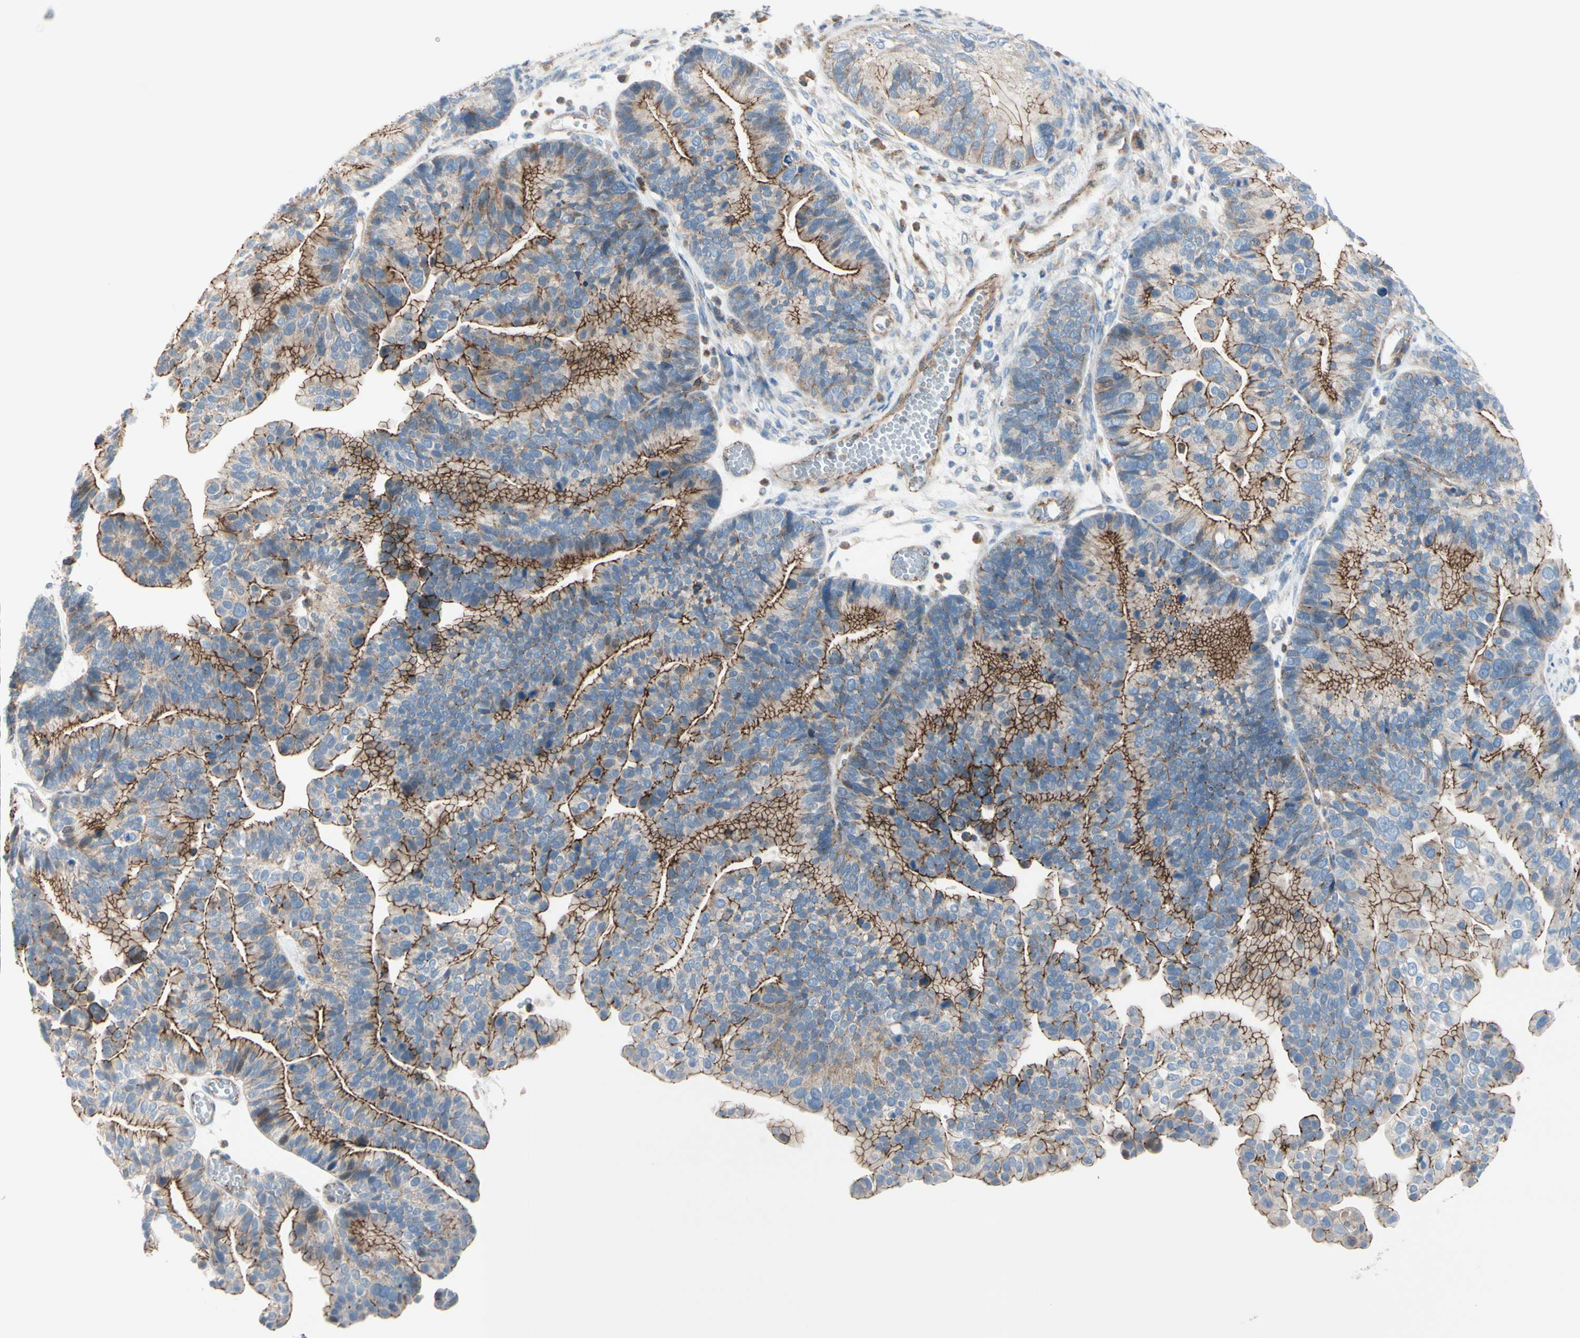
{"staining": {"intensity": "moderate", "quantity": ">75%", "location": "cytoplasmic/membranous"}, "tissue": "ovarian cancer", "cell_type": "Tumor cells", "image_type": "cancer", "snomed": [{"axis": "morphology", "description": "Cystadenocarcinoma, serous, NOS"}, {"axis": "topography", "description": "Ovary"}], "caption": "Tumor cells exhibit medium levels of moderate cytoplasmic/membranous positivity in approximately >75% of cells in serous cystadenocarcinoma (ovarian).", "gene": "TJP1", "patient": {"sex": "female", "age": 56}}